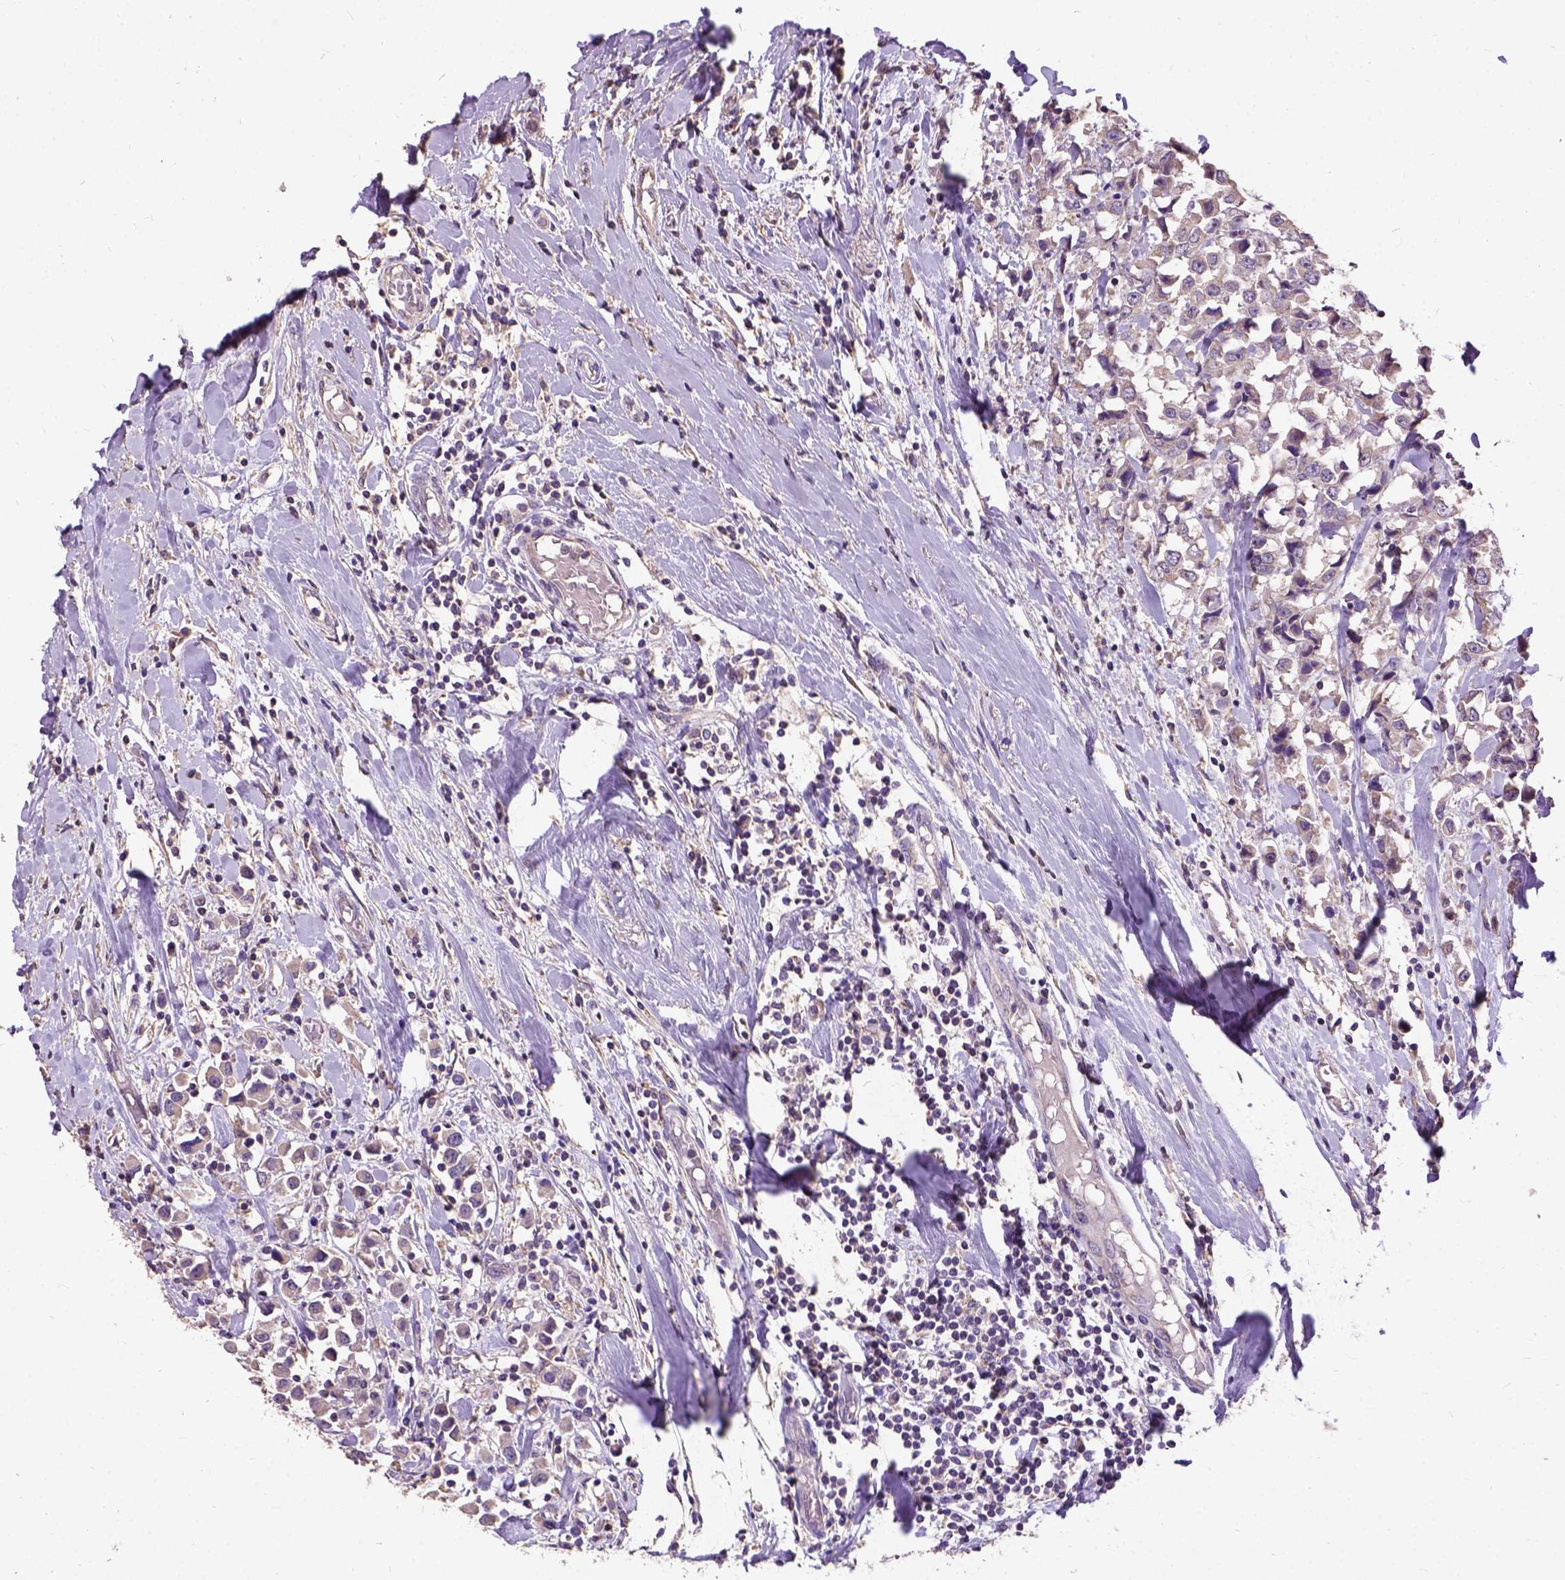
{"staining": {"intensity": "weak", "quantity": ">75%", "location": "cytoplasmic/membranous"}, "tissue": "breast cancer", "cell_type": "Tumor cells", "image_type": "cancer", "snomed": [{"axis": "morphology", "description": "Duct carcinoma"}, {"axis": "topography", "description": "Breast"}], "caption": "There is low levels of weak cytoplasmic/membranous staining in tumor cells of invasive ductal carcinoma (breast), as demonstrated by immunohistochemical staining (brown color).", "gene": "DQX1", "patient": {"sex": "female", "age": 61}}